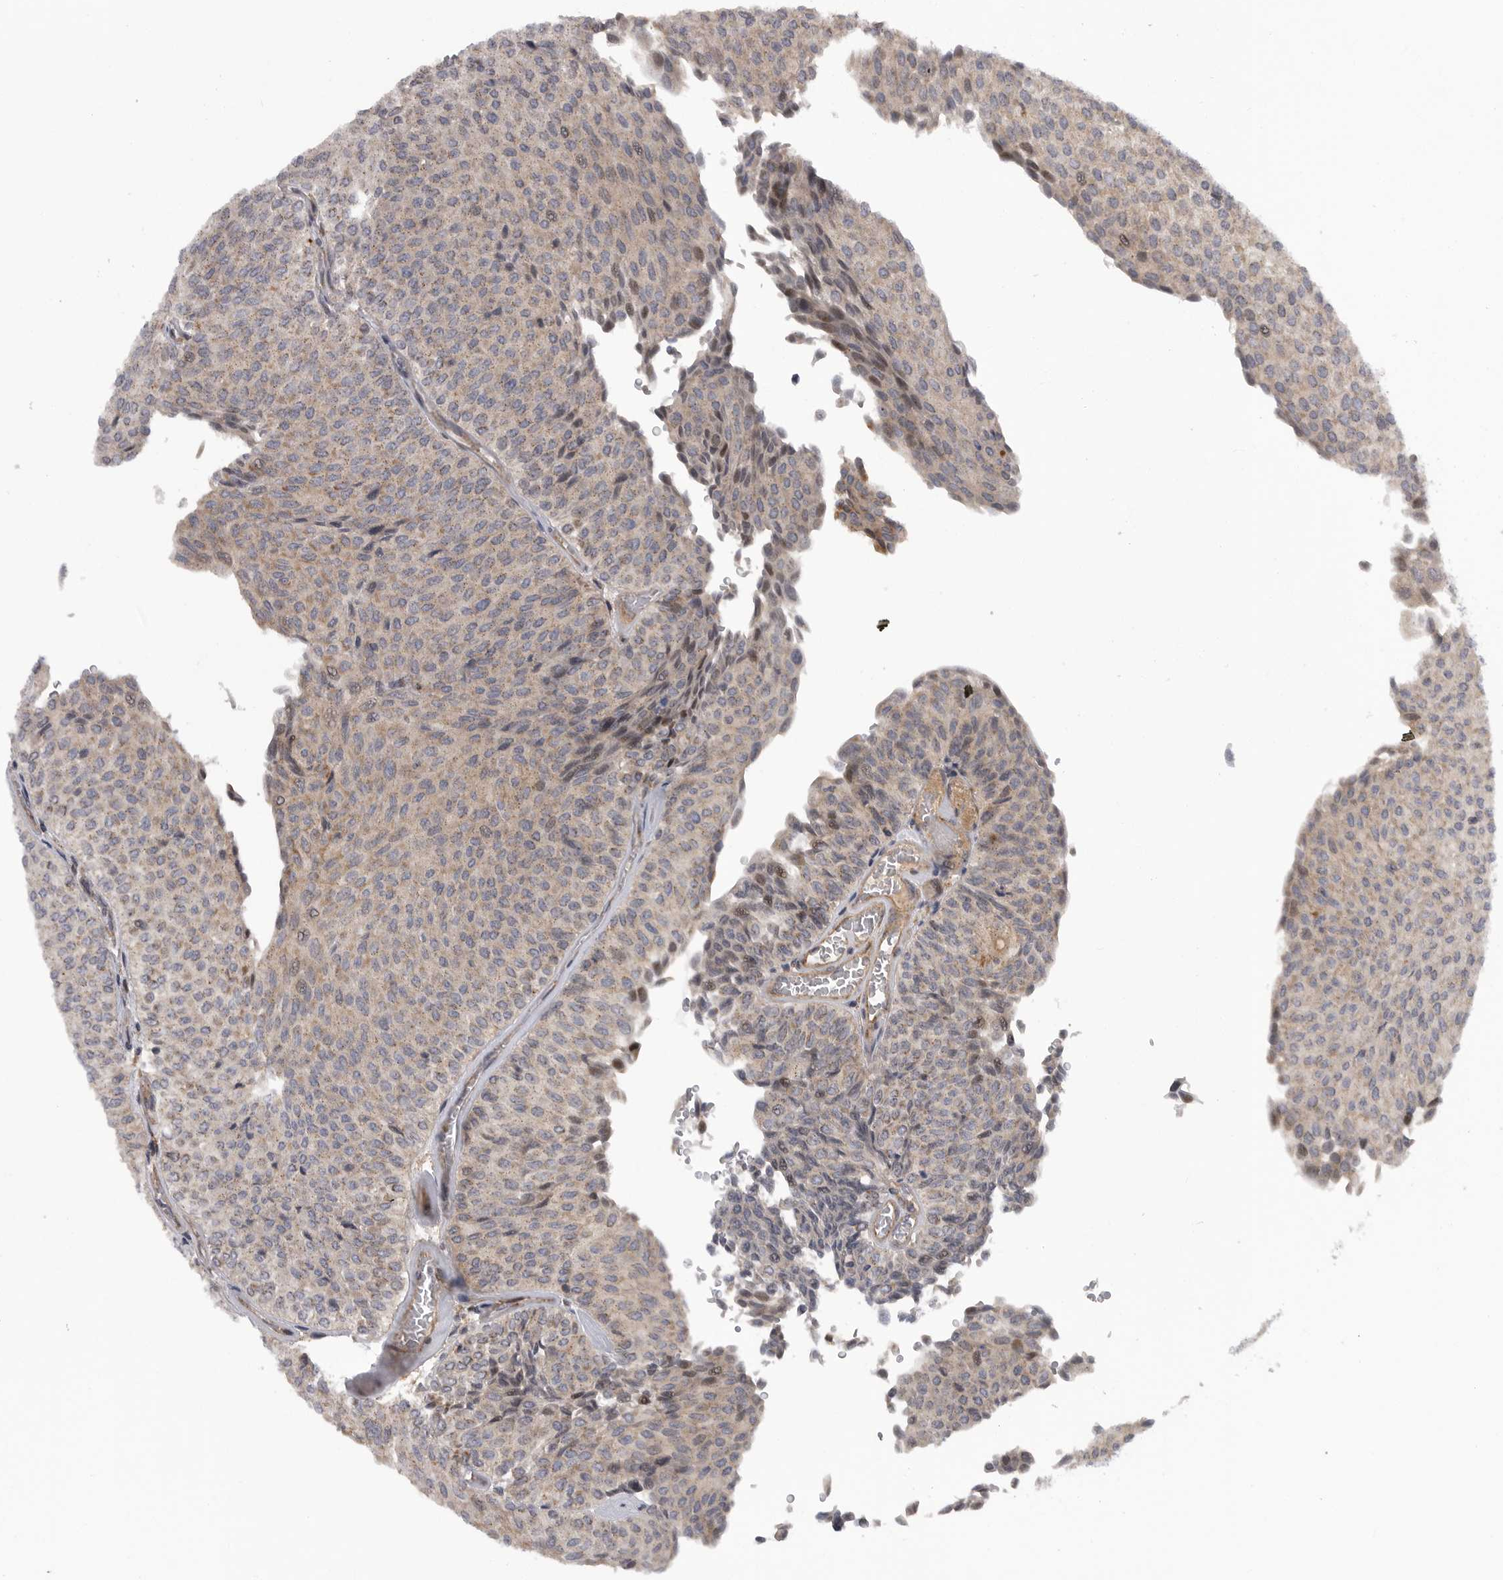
{"staining": {"intensity": "moderate", "quantity": "25%-75%", "location": "cytoplasmic/membranous"}, "tissue": "urothelial cancer", "cell_type": "Tumor cells", "image_type": "cancer", "snomed": [{"axis": "morphology", "description": "Urothelial carcinoma, Low grade"}, {"axis": "topography", "description": "Urinary bladder"}], "caption": "Approximately 25%-75% of tumor cells in low-grade urothelial carcinoma exhibit moderate cytoplasmic/membranous protein expression as visualized by brown immunohistochemical staining.", "gene": "TMPRSS11F", "patient": {"sex": "male", "age": 78}}